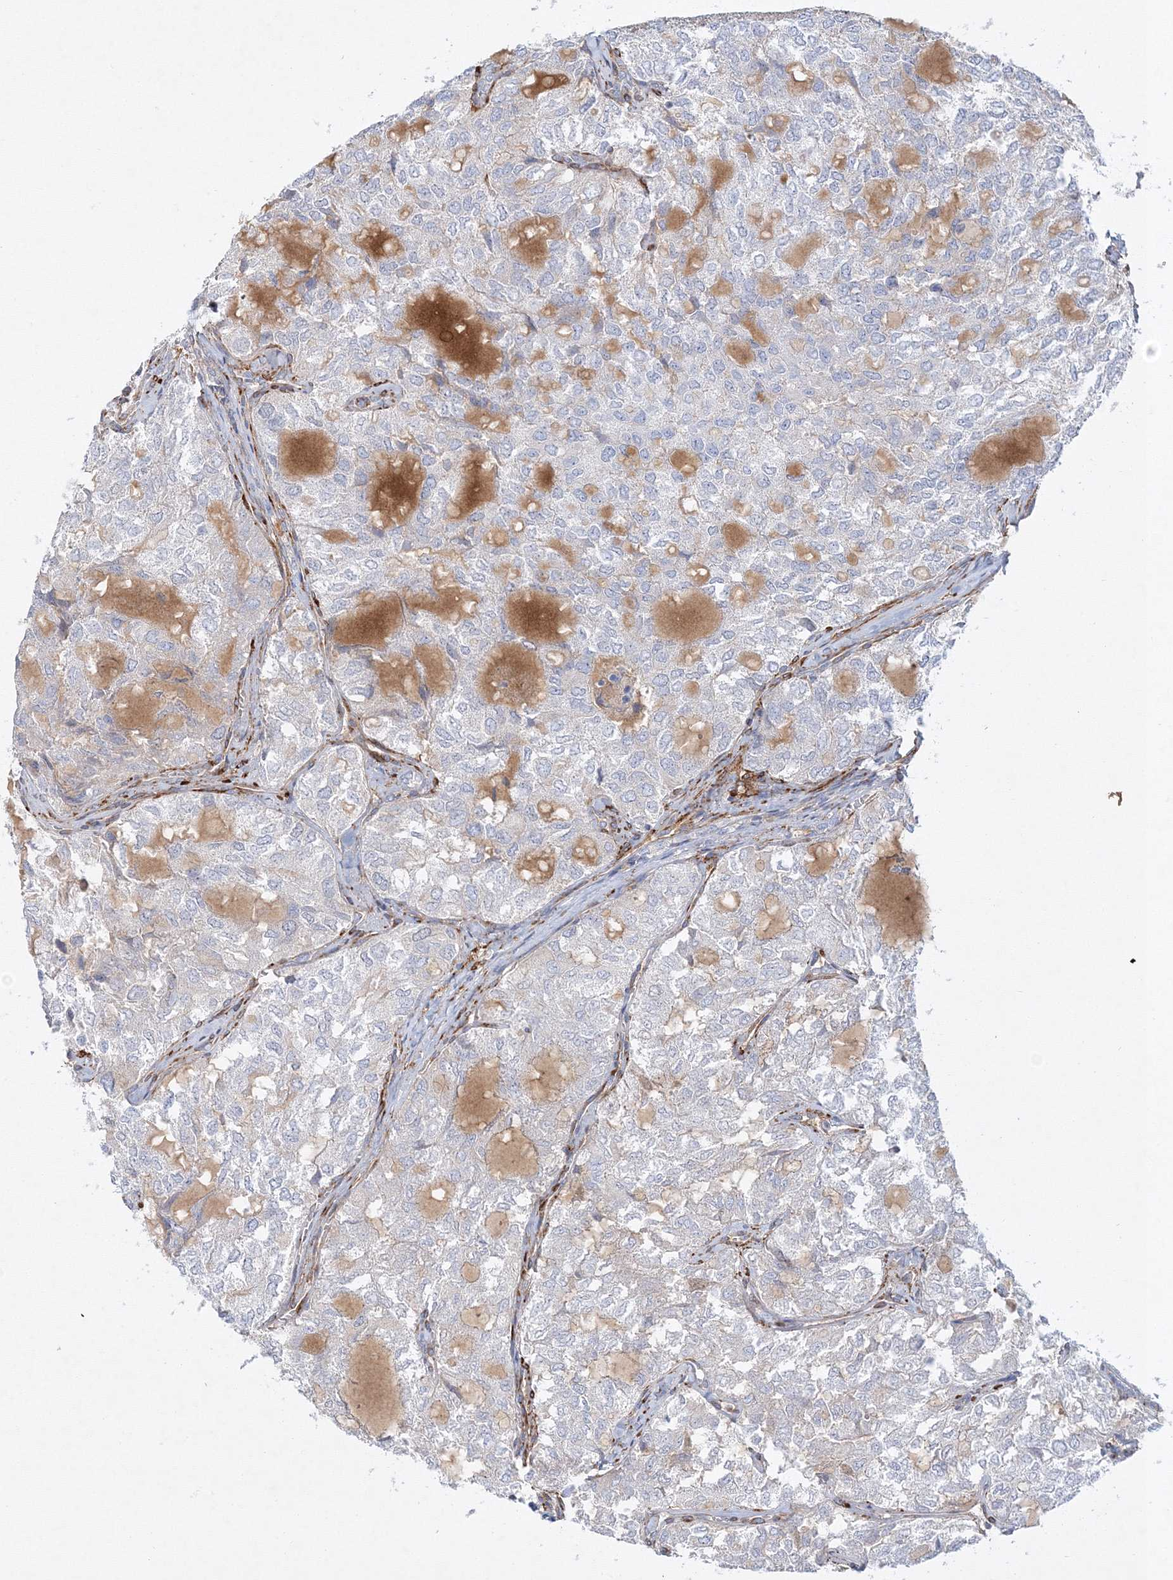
{"staining": {"intensity": "negative", "quantity": "none", "location": "none"}, "tissue": "thyroid cancer", "cell_type": "Tumor cells", "image_type": "cancer", "snomed": [{"axis": "morphology", "description": "Follicular adenoma carcinoma, NOS"}, {"axis": "topography", "description": "Thyroid gland"}], "caption": "Immunohistochemical staining of follicular adenoma carcinoma (thyroid) reveals no significant positivity in tumor cells.", "gene": "ZFYVE16", "patient": {"sex": "male", "age": 75}}